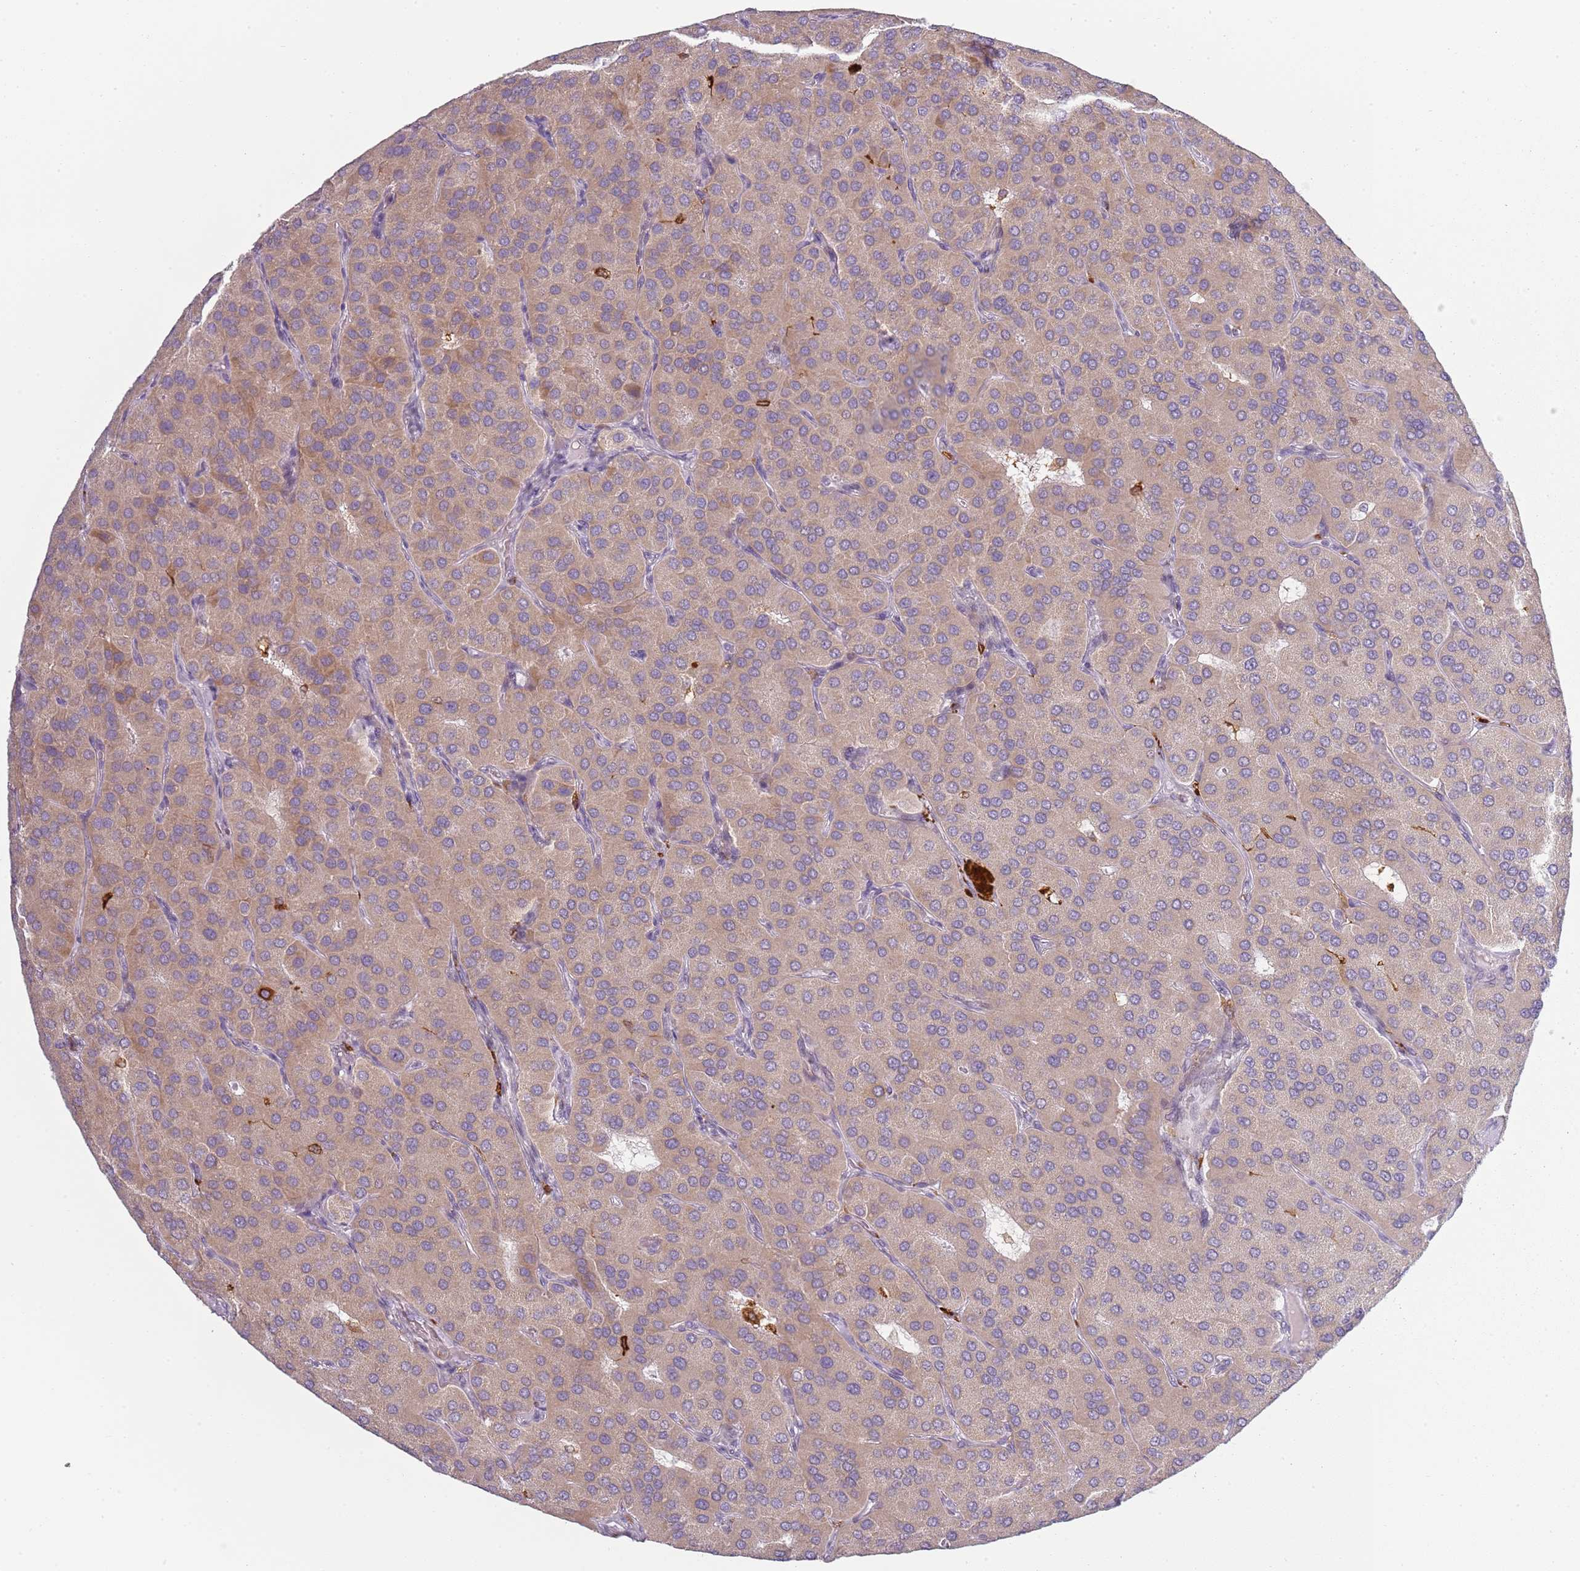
{"staining": {"intensity": "weak", "quantity": "25%-75%", "location": "cytoplasmic/membranous"}, "tissue": "parathyroid gland", "cell_type": "Glandular cells", "image_type": "normal", "snomed": [{"axis": "morphology", "description": "Normal tissue, NOS"}, {"axis": "morphology", "description": "Adenoma, NOS"}, {"axis": "topography", "description": "Parathyroid gland"}], "caption": "Protein expression analysis of unremarkable parathyroid gland reveals weak cytoplasmic/membranous staining in about 25%-75% of glandular cells.", "gene": "CC2D2B", "patient": {"sex": "female", "age": 86}}